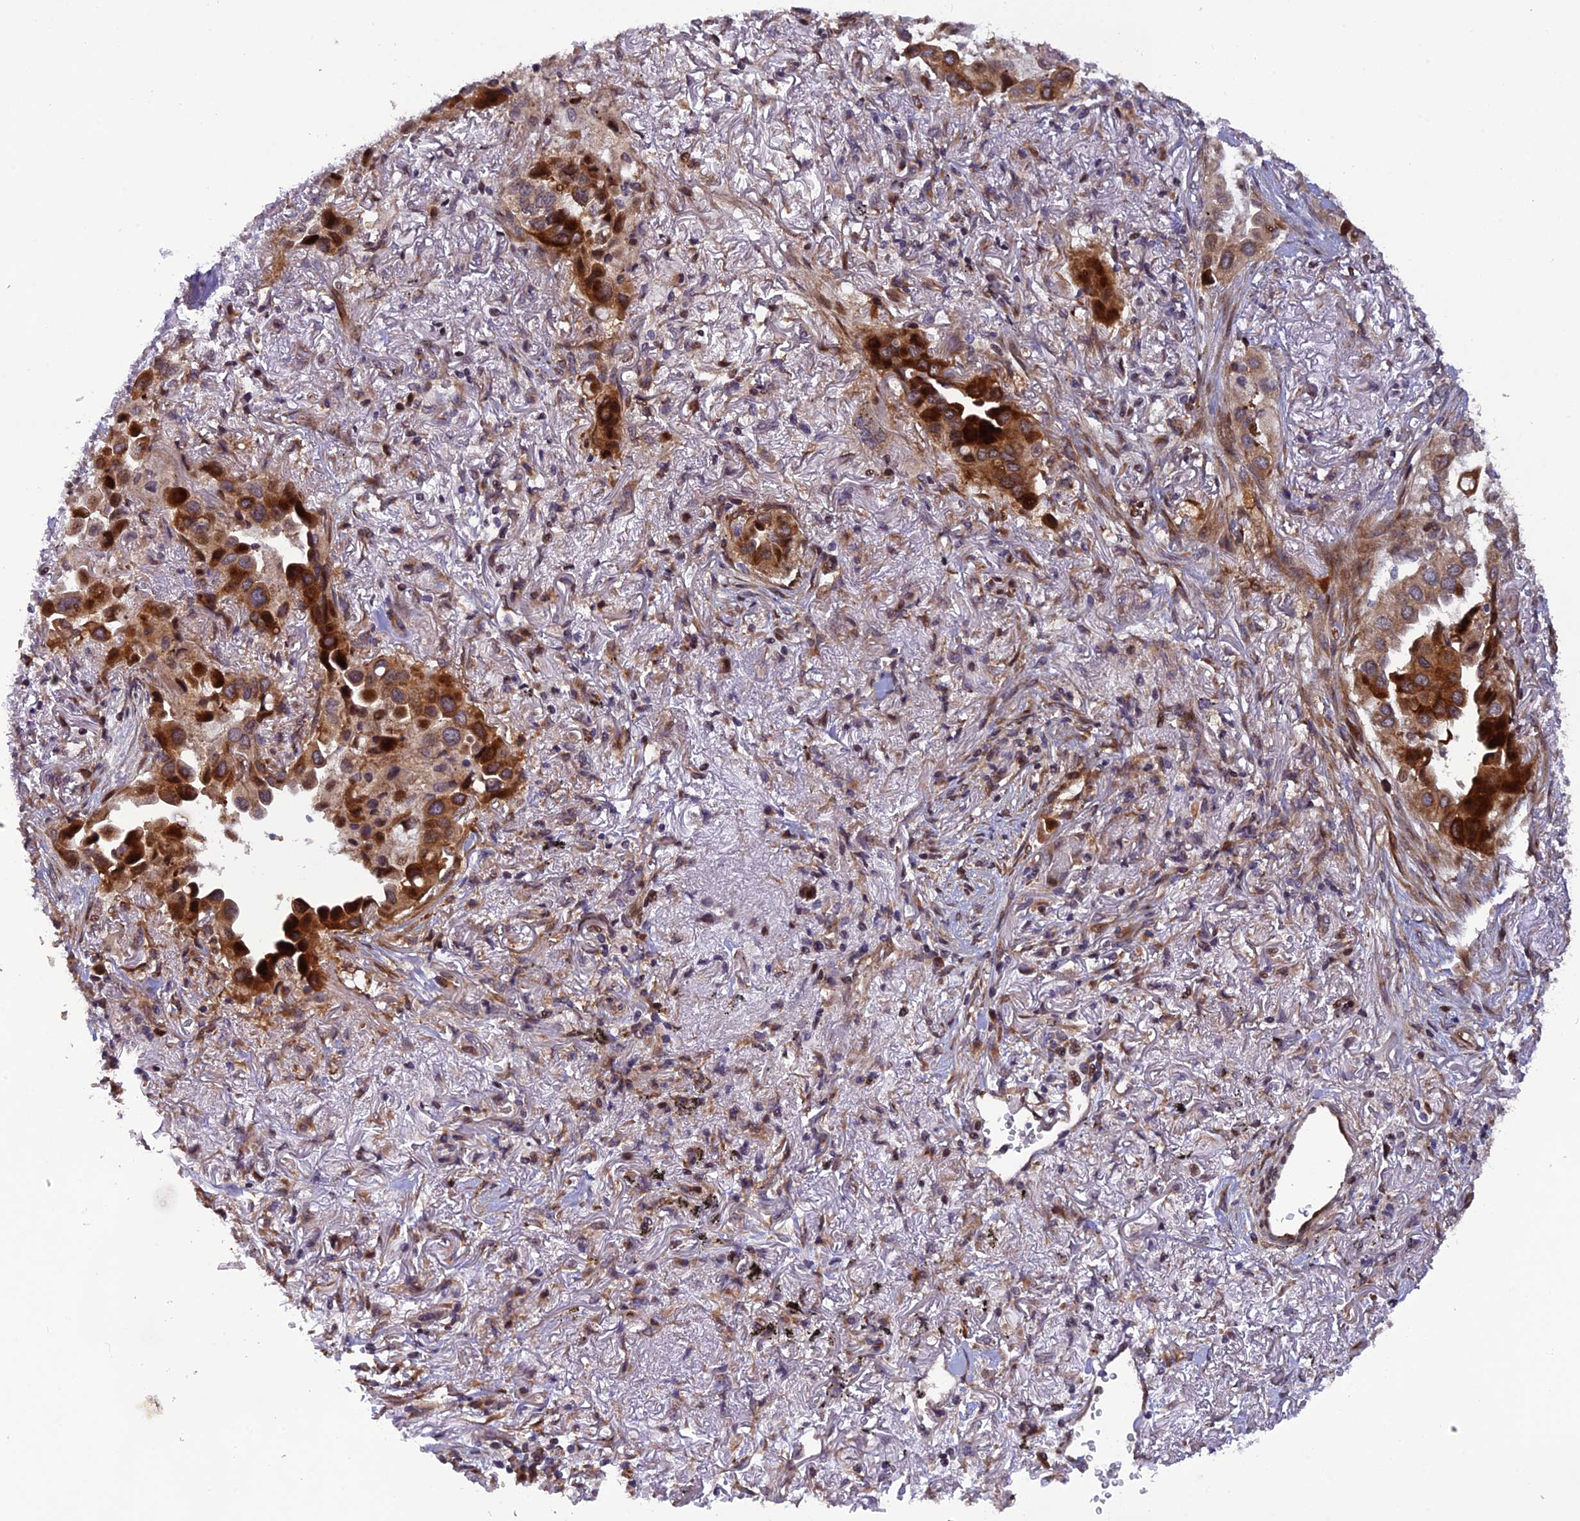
{"staining": {"intensity": "strong", "quantity": ">75%", "location": "cytoplasmic/membranous"}, "tissue": "lung cancer", "cell_type": "Tumor cells", "image_type": "cancer", "snomed": [{"axis": "morphology", "description": "Adenocarcinoma, NOS"}, {"axis": "topography", "description": "Lung"}], "caption": "This is an image of IHC staining of lung cancer (adenocarcinoma), which shows strong expression in the cytoplasmic/membranous of tumor cells.", "gene": "SMIM7", "patient": {"sex": "female", "age": 76}}